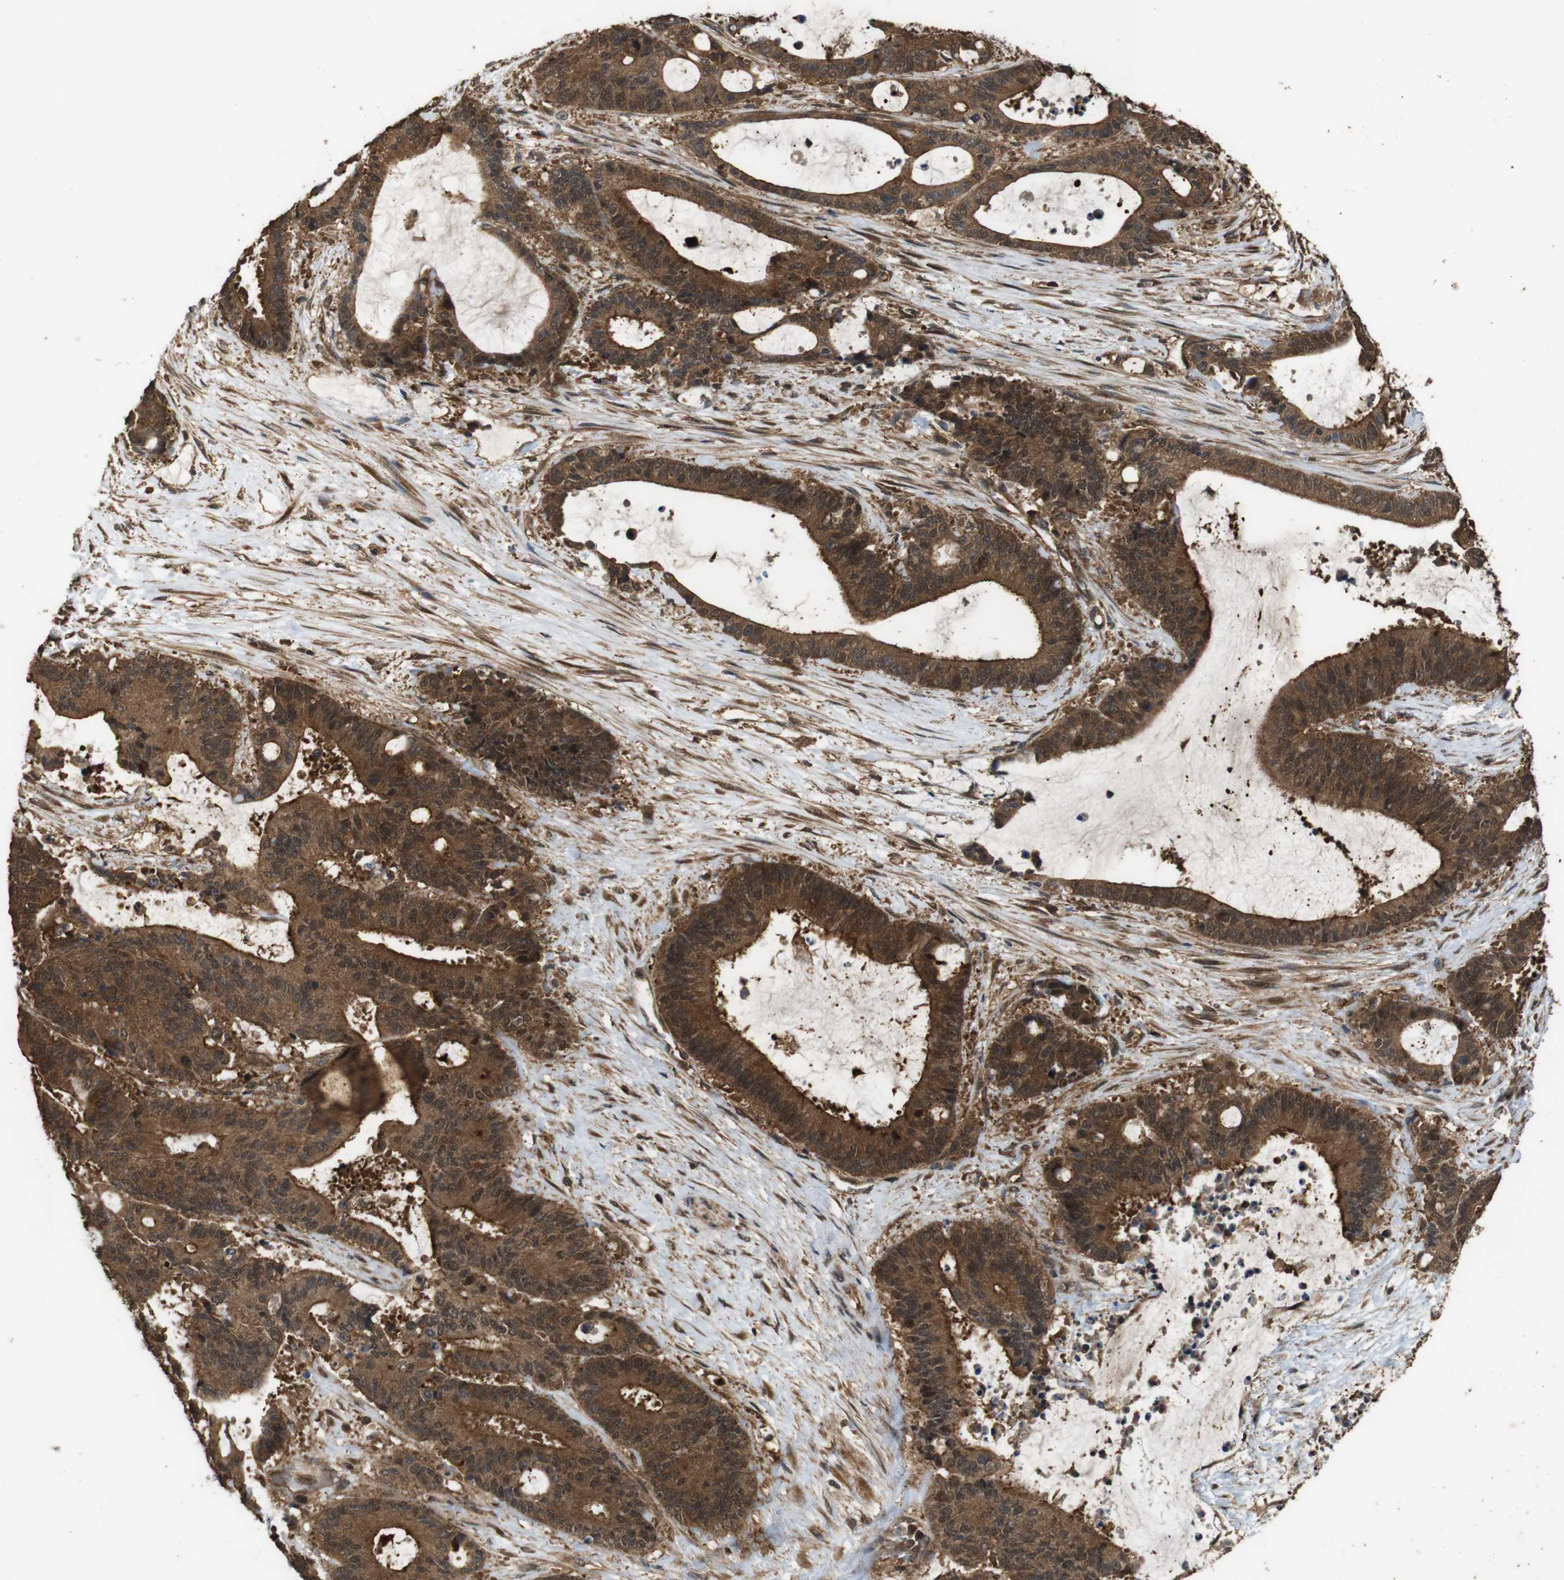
{"staining": {"intensity": "strong", "quantity": ">75%", "location": "cytoplasmic/membranous"}, "tissue": "liver cancer", "cell_type": "Tumor cells", "image_type": "cancer", "snomed": [{"axis": "morphology", "description": "Normal tissue, NOS"}, {"axis": "morphology", "description": "Cholangiocarcinoma"}, {"axis": "topography", "description": "Liver"}, {"axis": "topography", "description": "Peripheral nerve tissue"}], "caption": "The photomicrograph reveals a brown stain indicating the presence of a protein in the cytoplasmic/membranous of tumor cells in liver cancer.", "gene": "BAG4", "patient": {"sex": "female", "age": 73}}